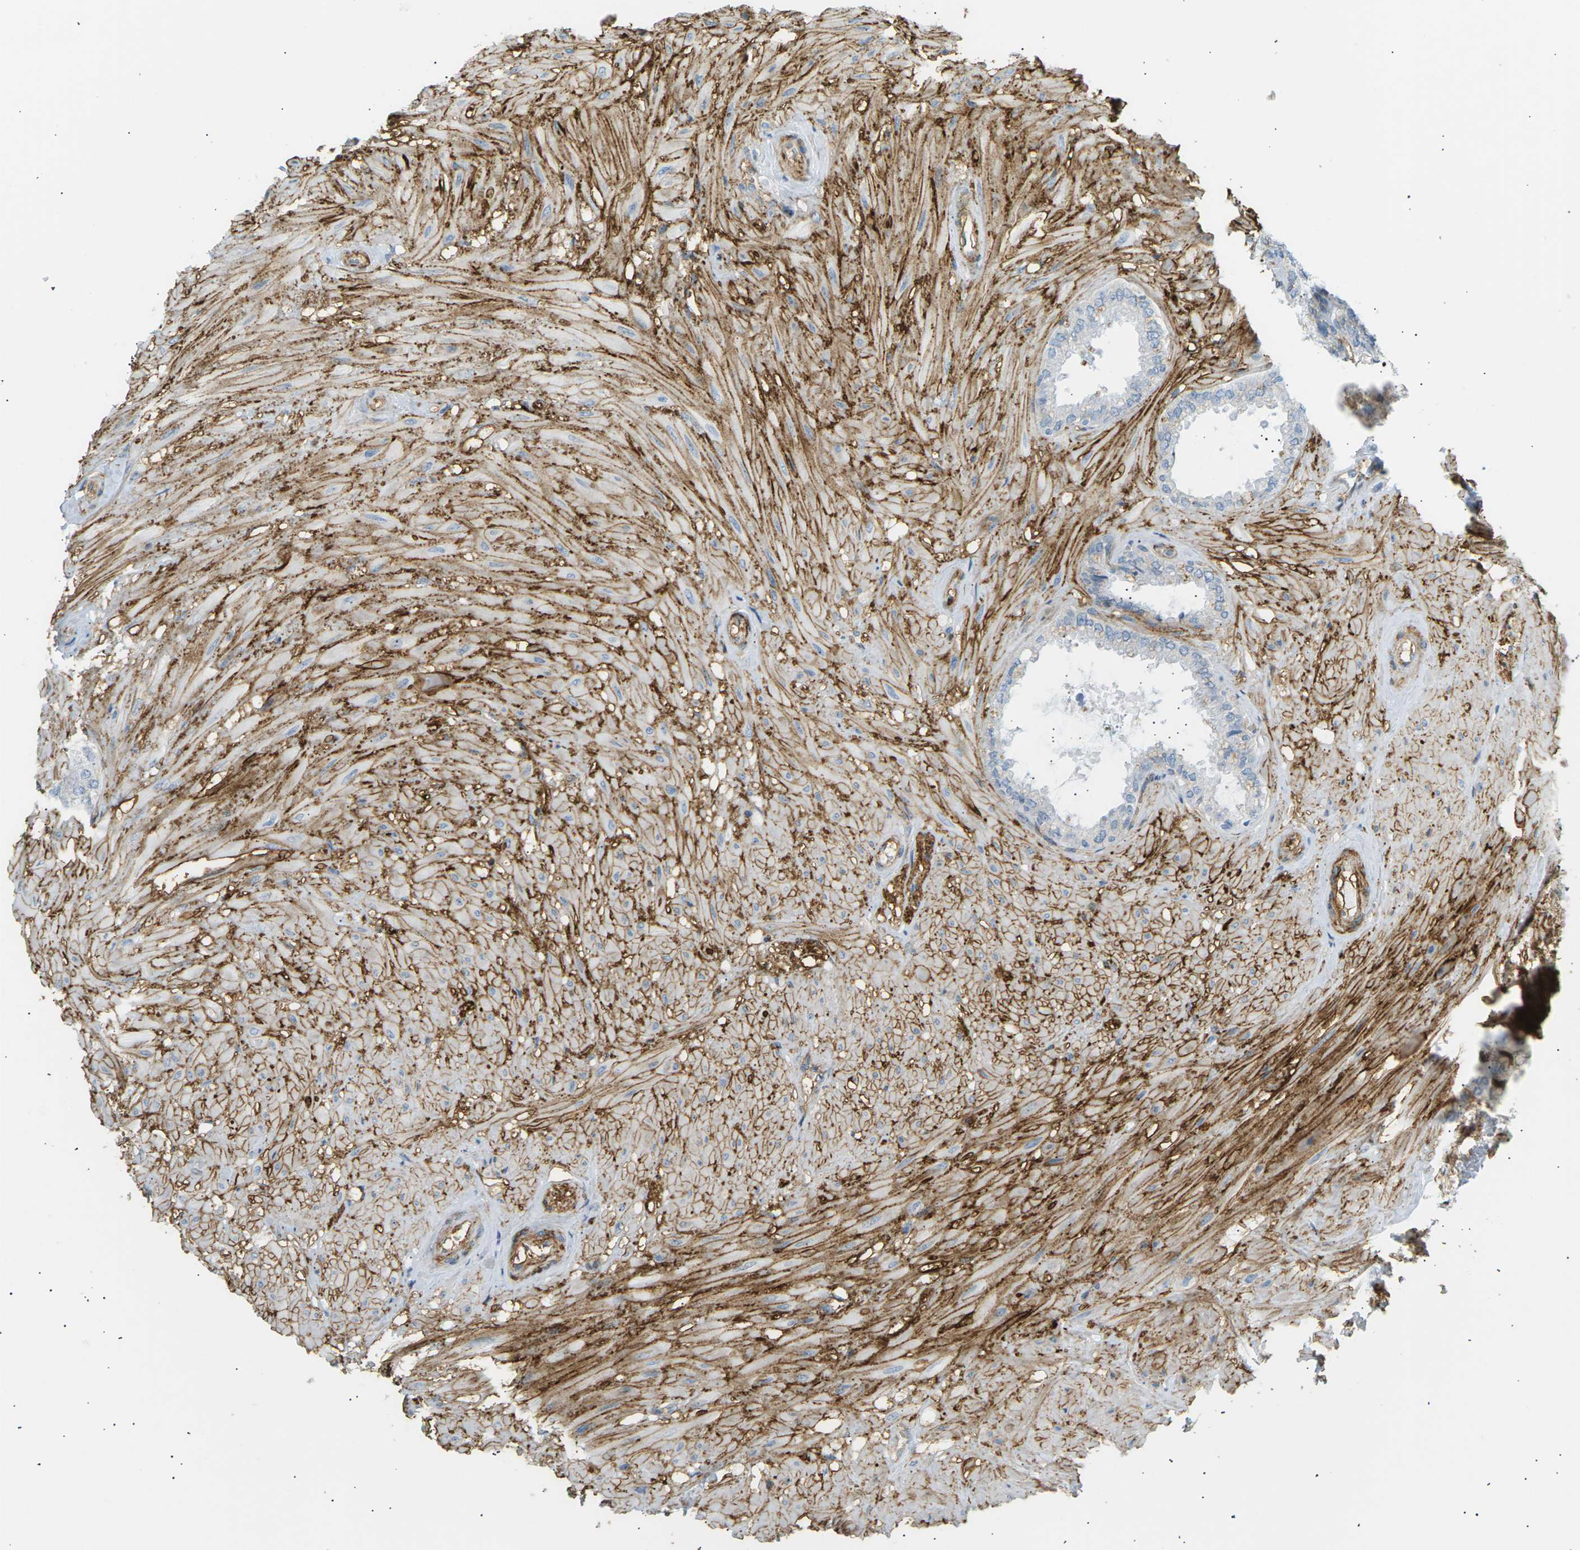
{"staining": {"intensity": "moderate", "quantity": "<25%", "location": "cytoplasmic/membranous"}, "tissue": "seminal vesicle", "cell_type": "Glandular cells", "image_type": "normal", "snomed": [{"axis": "morphology", "description": "Normal tissue, NOS"}, {"axis": "topography", "description": "Seminal veicle"}], "caption": "IHC (DAB) staining of normal seminal vesicle displays moderate cytoplasmic/membranous protein expression in about <25% of glandular cells.", "gene": "ATP2B4", "patient": {"sex": "male", "age": 46}}